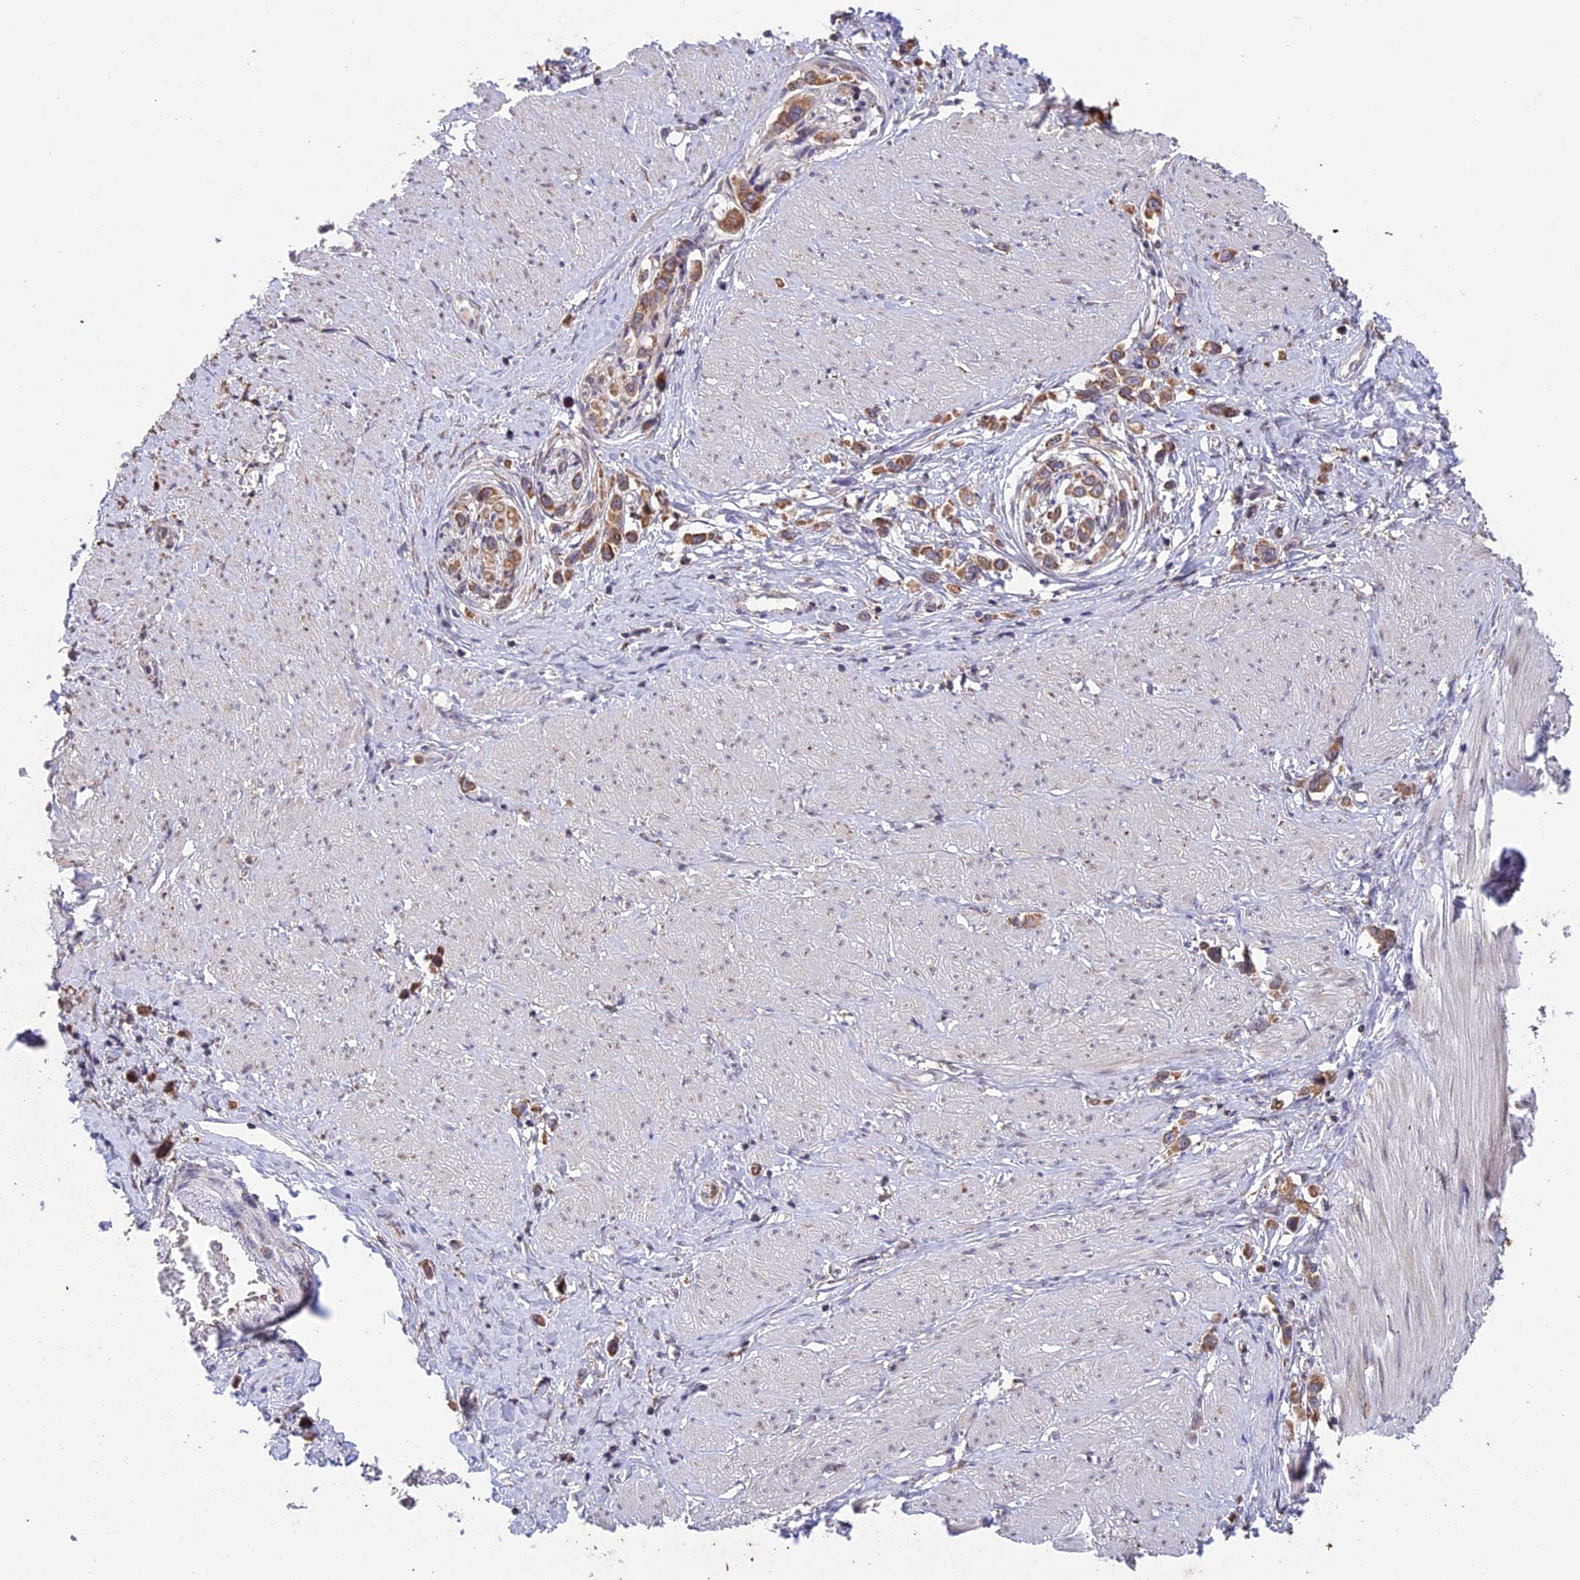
{"staining": {"intensity": "moderate", "quantity": ">75%", "location": "cytoplasmic/membranous"}, "tissue": "stomach cancer", "cell_type": "Tumor cells", "image_type": "cancer", "snomed": [{"axis": "morphology", "description": "Adenocarcinoma, NOS"}, {"axis": "topography", "description": "Stomach"}], "caption": "Immunohistochemistry (IHC) histopathology image of human stomach cancer (adenocarcinoma) stained for a protein (brown), which displays medium levels of moderate cytoplasmic/membranous expression in approximately >75% of tumor cells.", "gene": "DMRTA2", "patient": {"sex": "female", "age": 65}}